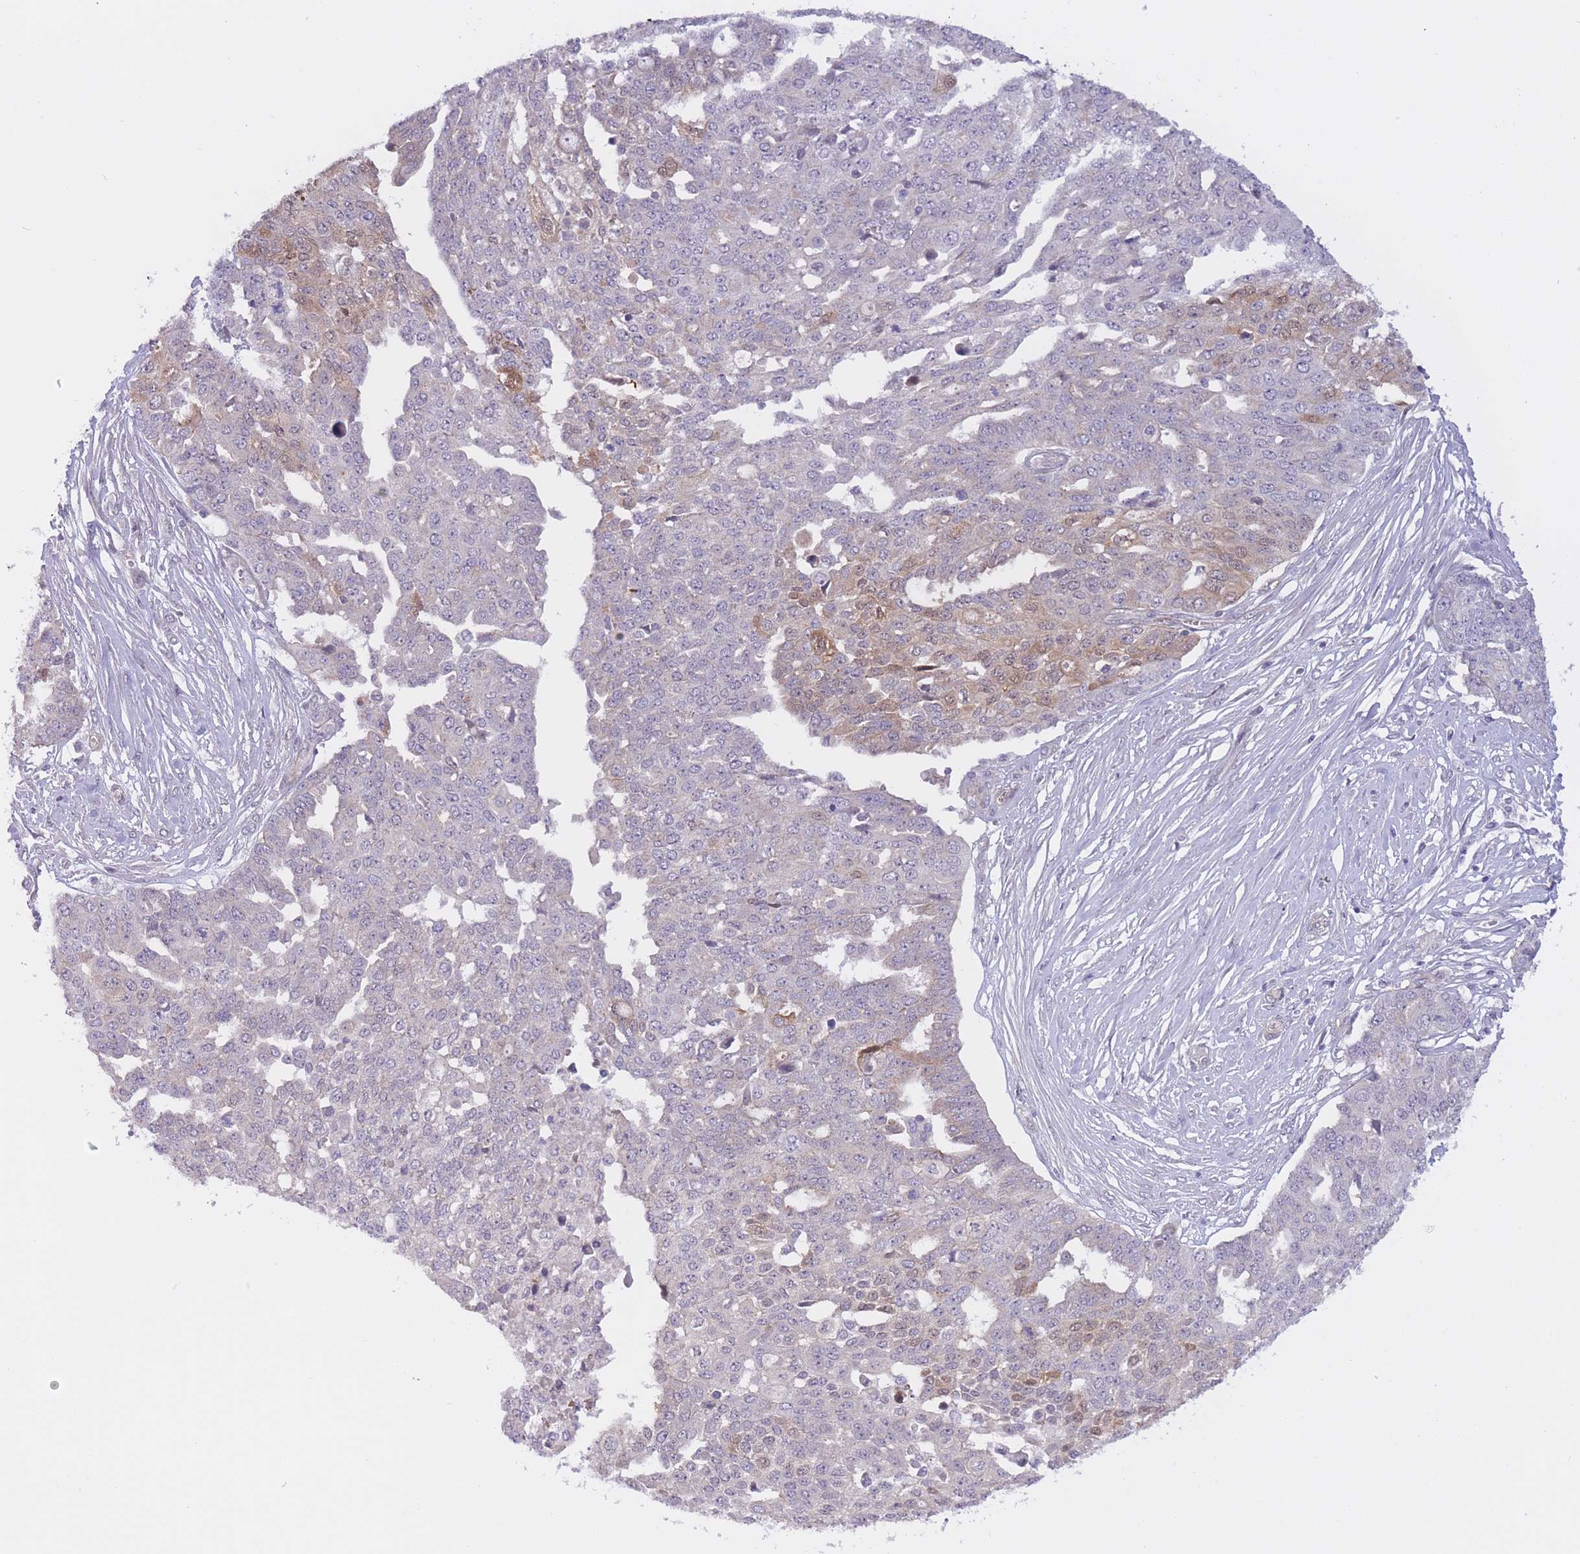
{"staining": {"intensity": "weak", "quantity": "<25%", "location": "cytoplasmic/membranous,nuclear"}, "tissue": "ovarian cancer", "cell_type": "Tumor cells", "image_type": "cancer", "snomed": [{"axis": "morphology", "description": "Cystadenocarcinoma, serous, NOS"}, {"axis": "topography", "description": "Soft tissue"}, {"axis": "topography", "description": "Ovary"}], "caption": "Micrograph shows no significant protein expression in tumor cells of ovarian cancer.", "gene": "FUT5", "patient": {"sex": "female", "age": 57}}